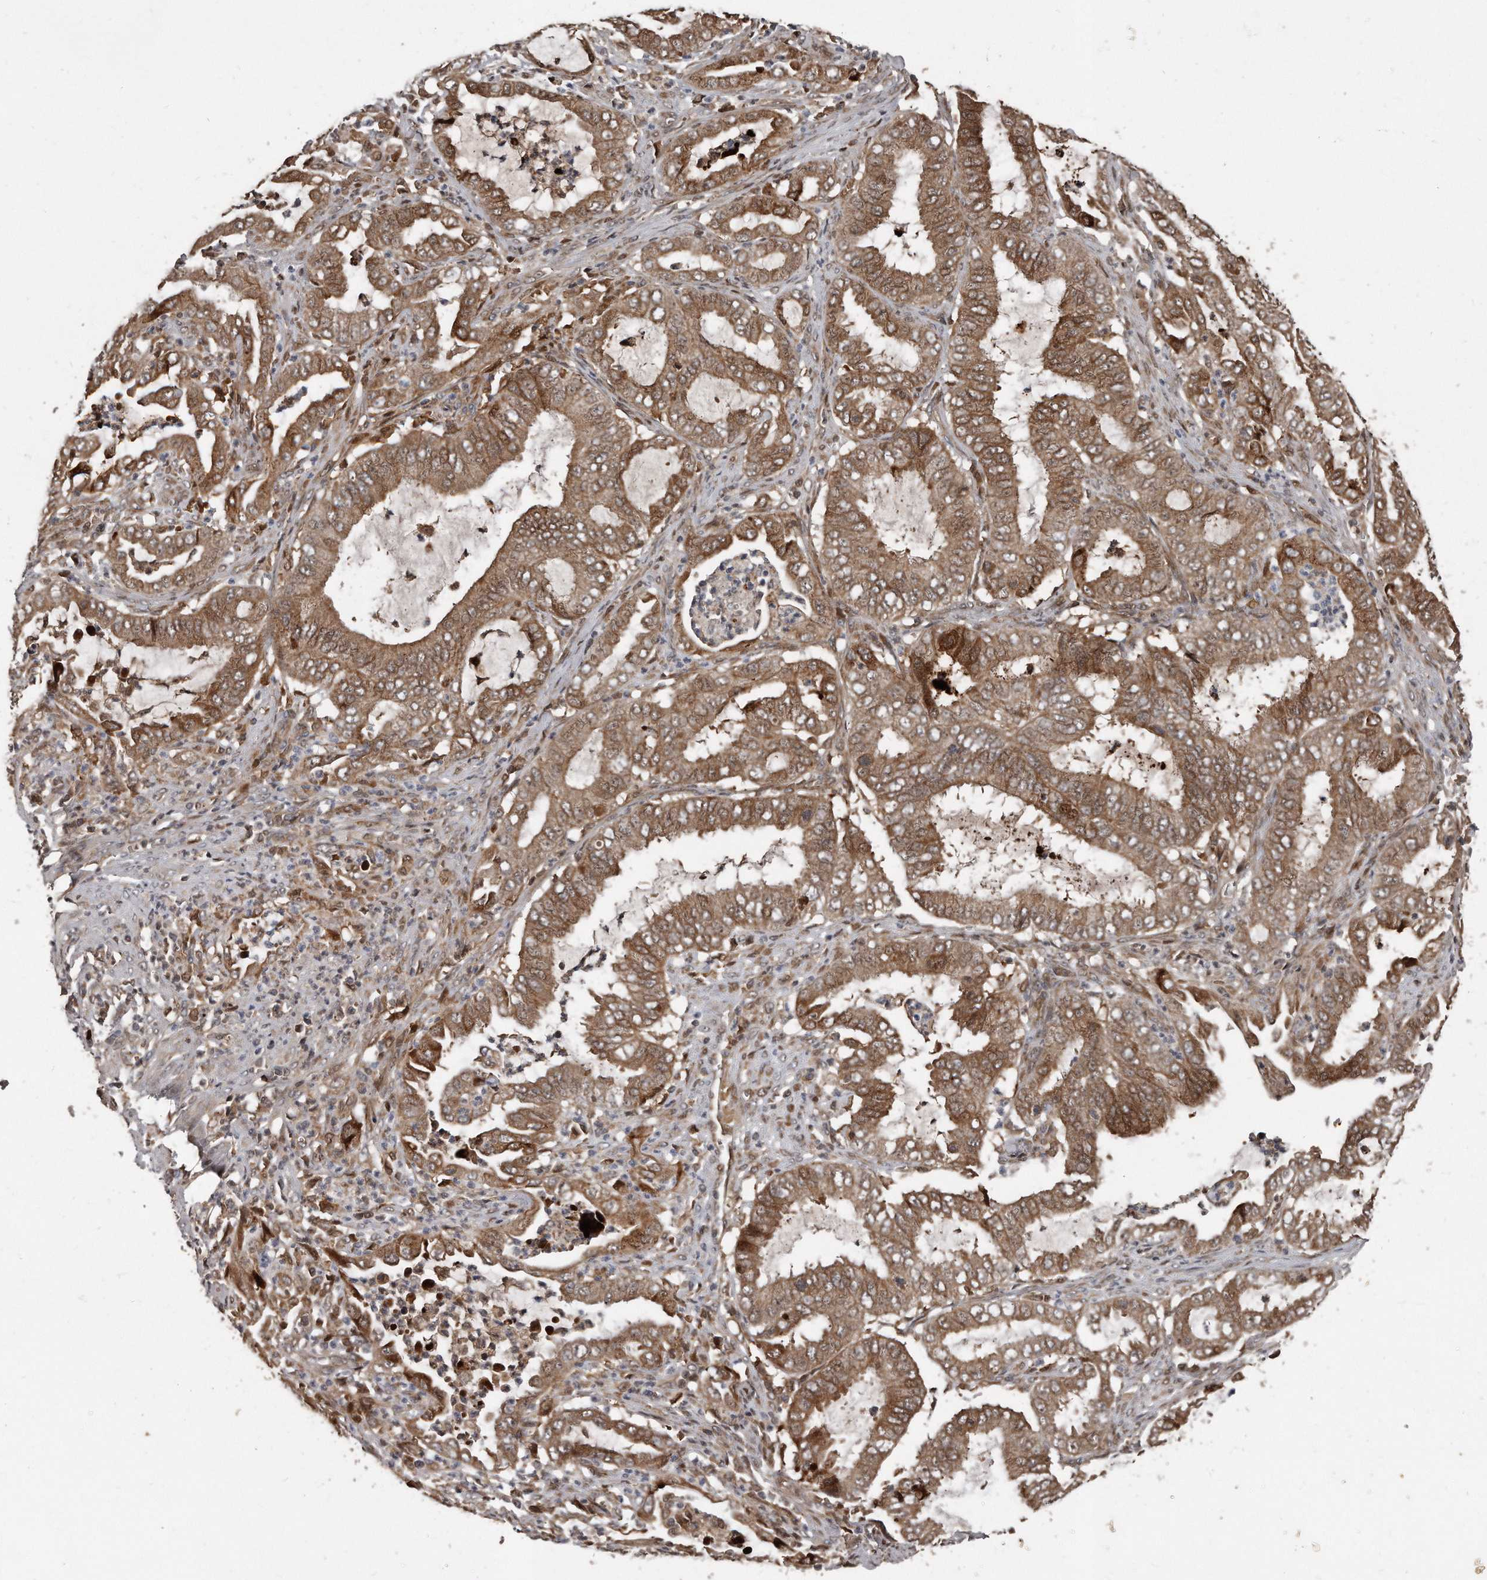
{"staining": {"intensity": "moderate", "quantity": ">75%", "location": "cytoplasmic/membranous"}, "tissue": "endometrial cancer", "cell_type": "Tumor cells", "image_type": "cancer", "snomed": [{"axis": "morphology", "description": "Adenocarcinoma, NOS"}, {"axis": "topography", "description": "Endometrium"}], "caption": "A high-resolution micrograph shows immunohistochemistry staining of endometrial cancer (adenocarcinoma), which demonstrates moderate cytoplasmic/membranous positivity in about >75% of tumor cells. The staining was performed using DAB, with brown indicating positive protein expression. Nuclei are stained blue with hematoxylin.", "gene": "GCH1", "patient": {"sex": "female", "age": 51}}